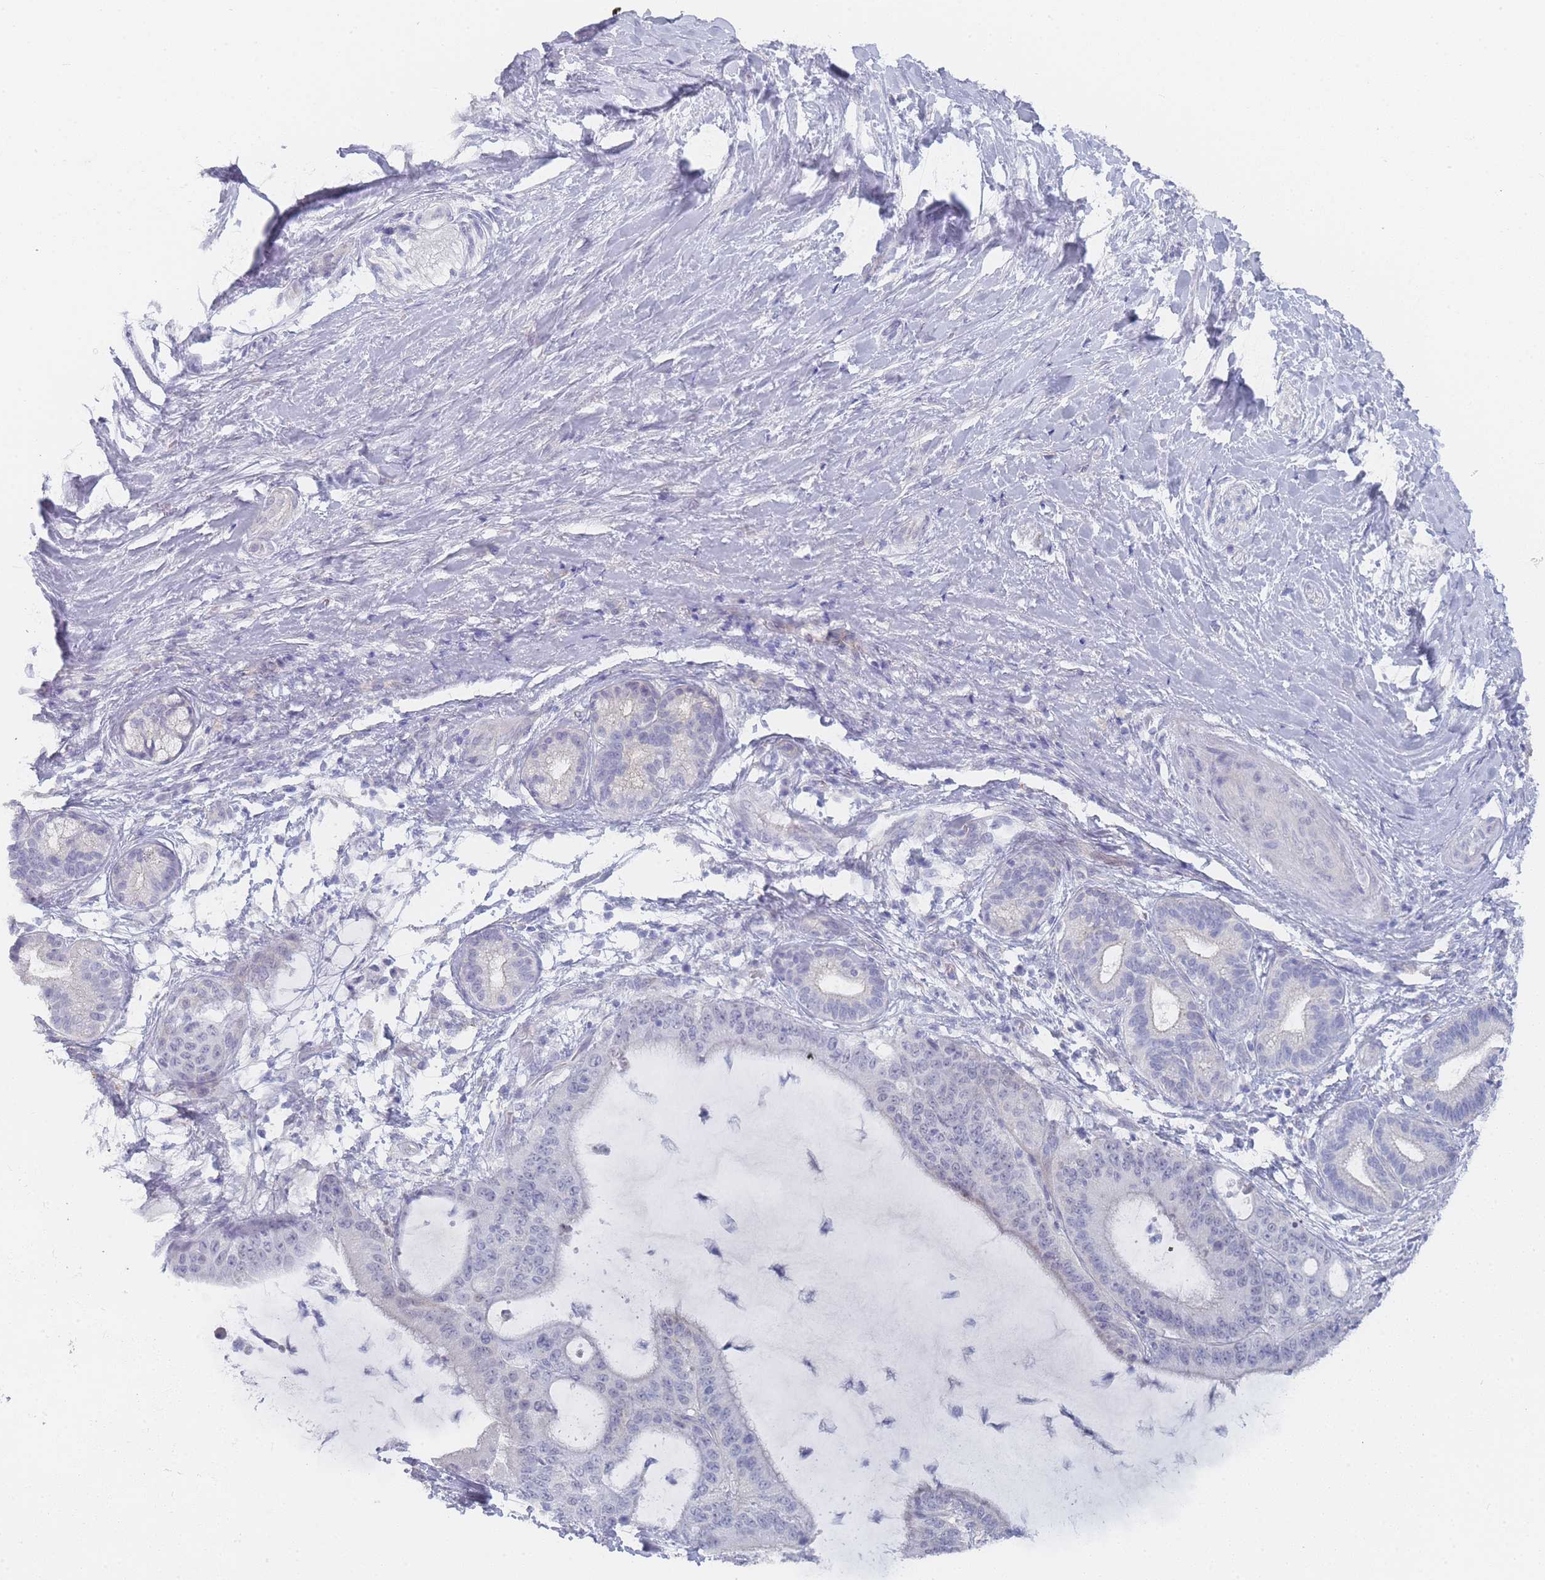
{"staining": {"intensity": "negative", "quantity": "none", "location": "none"}, "tissue": "liver cancer", "cell_type": "Tumor cells", "image_type": "cancer", "snomed": [{"axis": "morphology", "description": "Normal tissue, NOS"}, {"axis": "morphology", "description": "Cholangiocarcinoma"}, {"axis": "topography", "description": "Liver"}, {"axis": "topography", "description": "Peripheral nerve tissue"}], "caption": "The histopathology image reveals no staining of tumor cells in liver cholangiocarcinoma.", "gene": "IMPG1", "patient": {"sex": "female", "age": 73}}